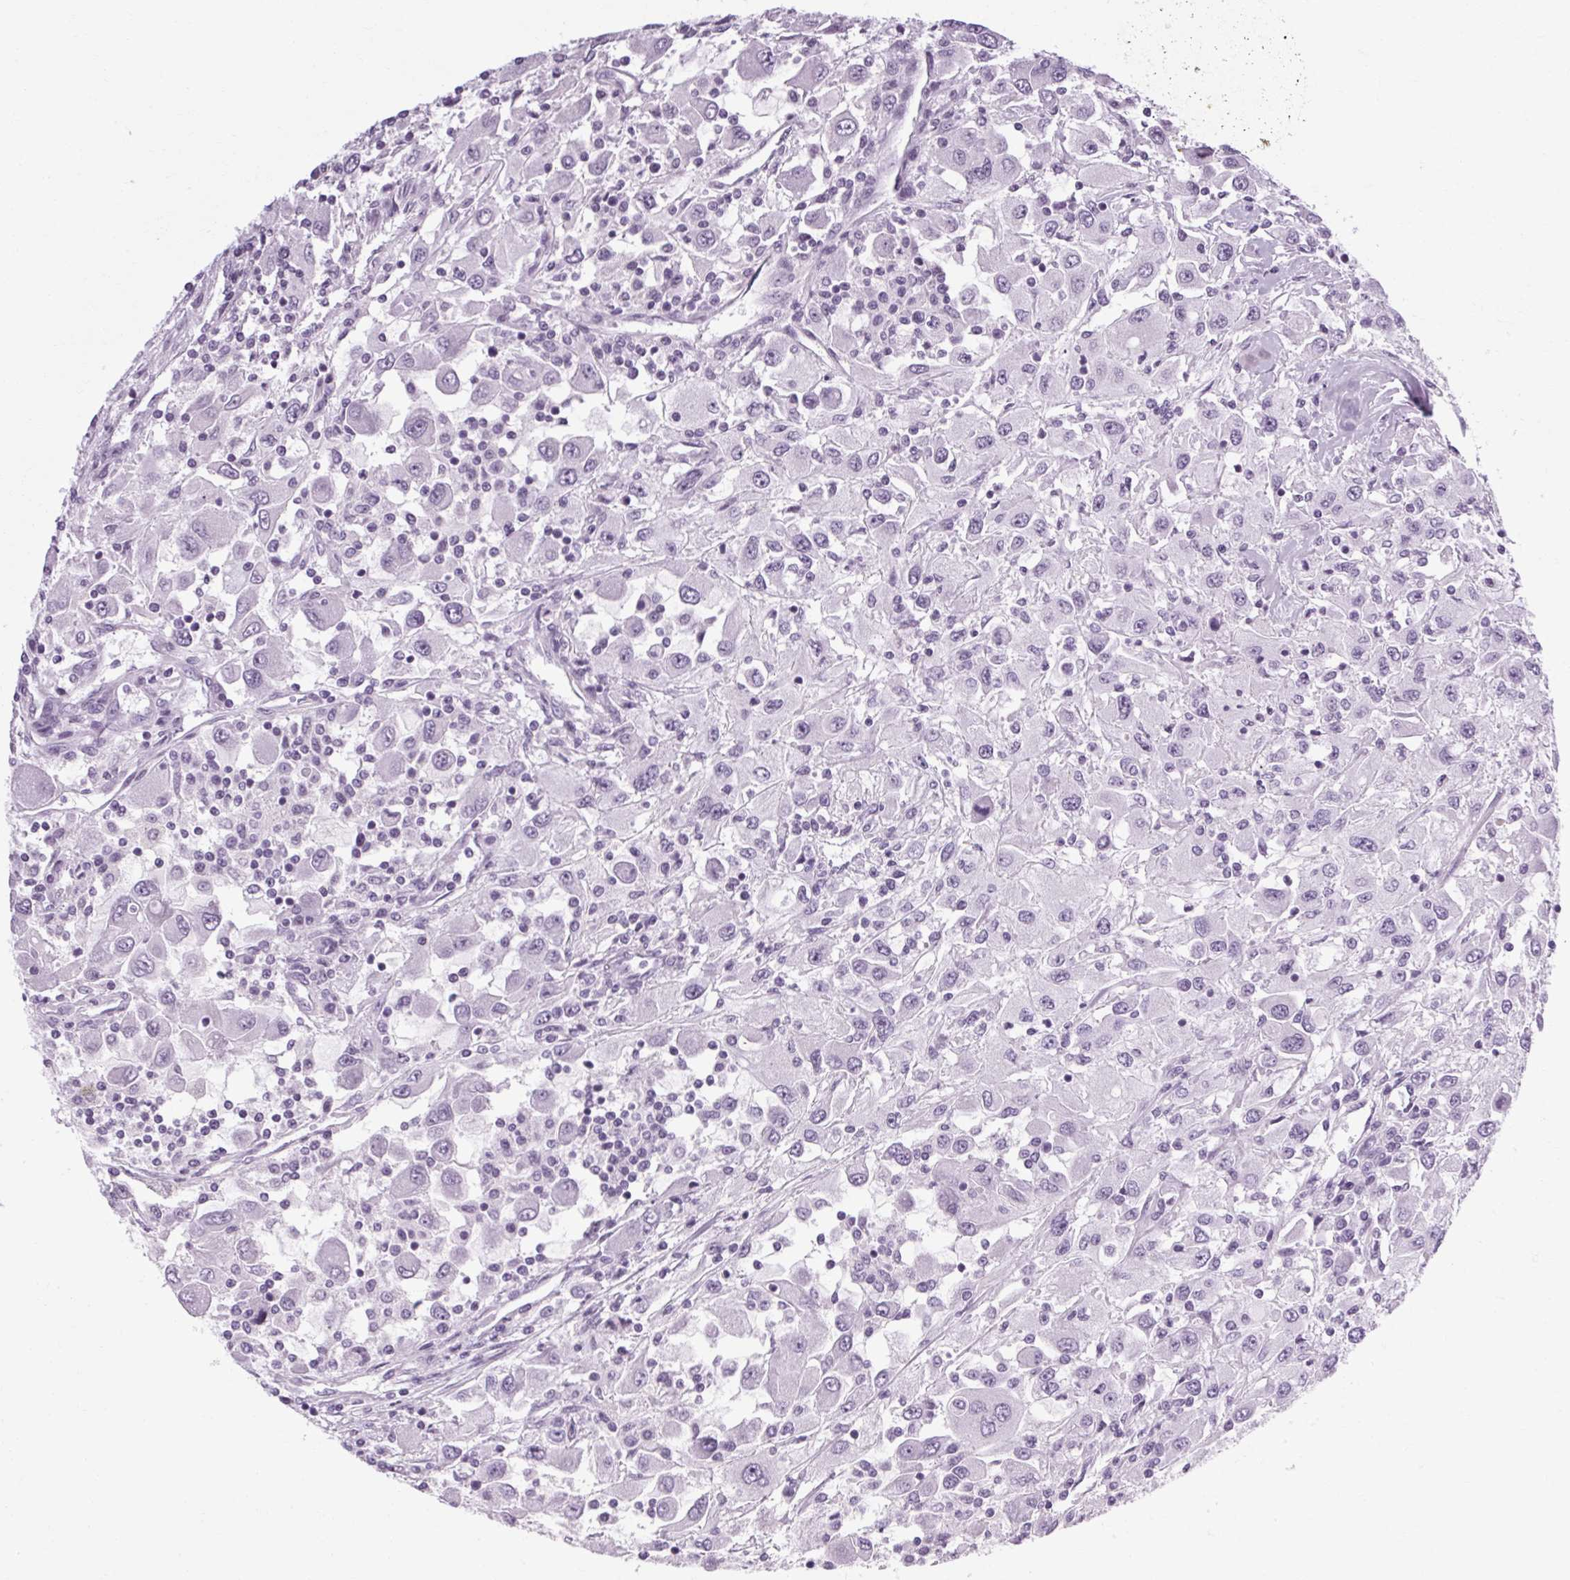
{"staining": {"intensity": "negative", "quantity": "none", "location": "none"}, "tissue": "renal cancer", "cell_type": "Tumor cells", "image_type": "cancer", "snomed": [{"axis": "morphology", "description": "Adenocarcinoma, NOS"}, {"axis": "topography", "description": "Kidney"}], "caption": "Immunohistochemistry (IHC) micrograph of neoplastic tissue: human renal cancer stained with DAB (3,3'-diaminobenzidine) exhibits no significant protein expression in tumor cells.", "gene": "POMC", "patient": {"sex": "female", "age": 67}}